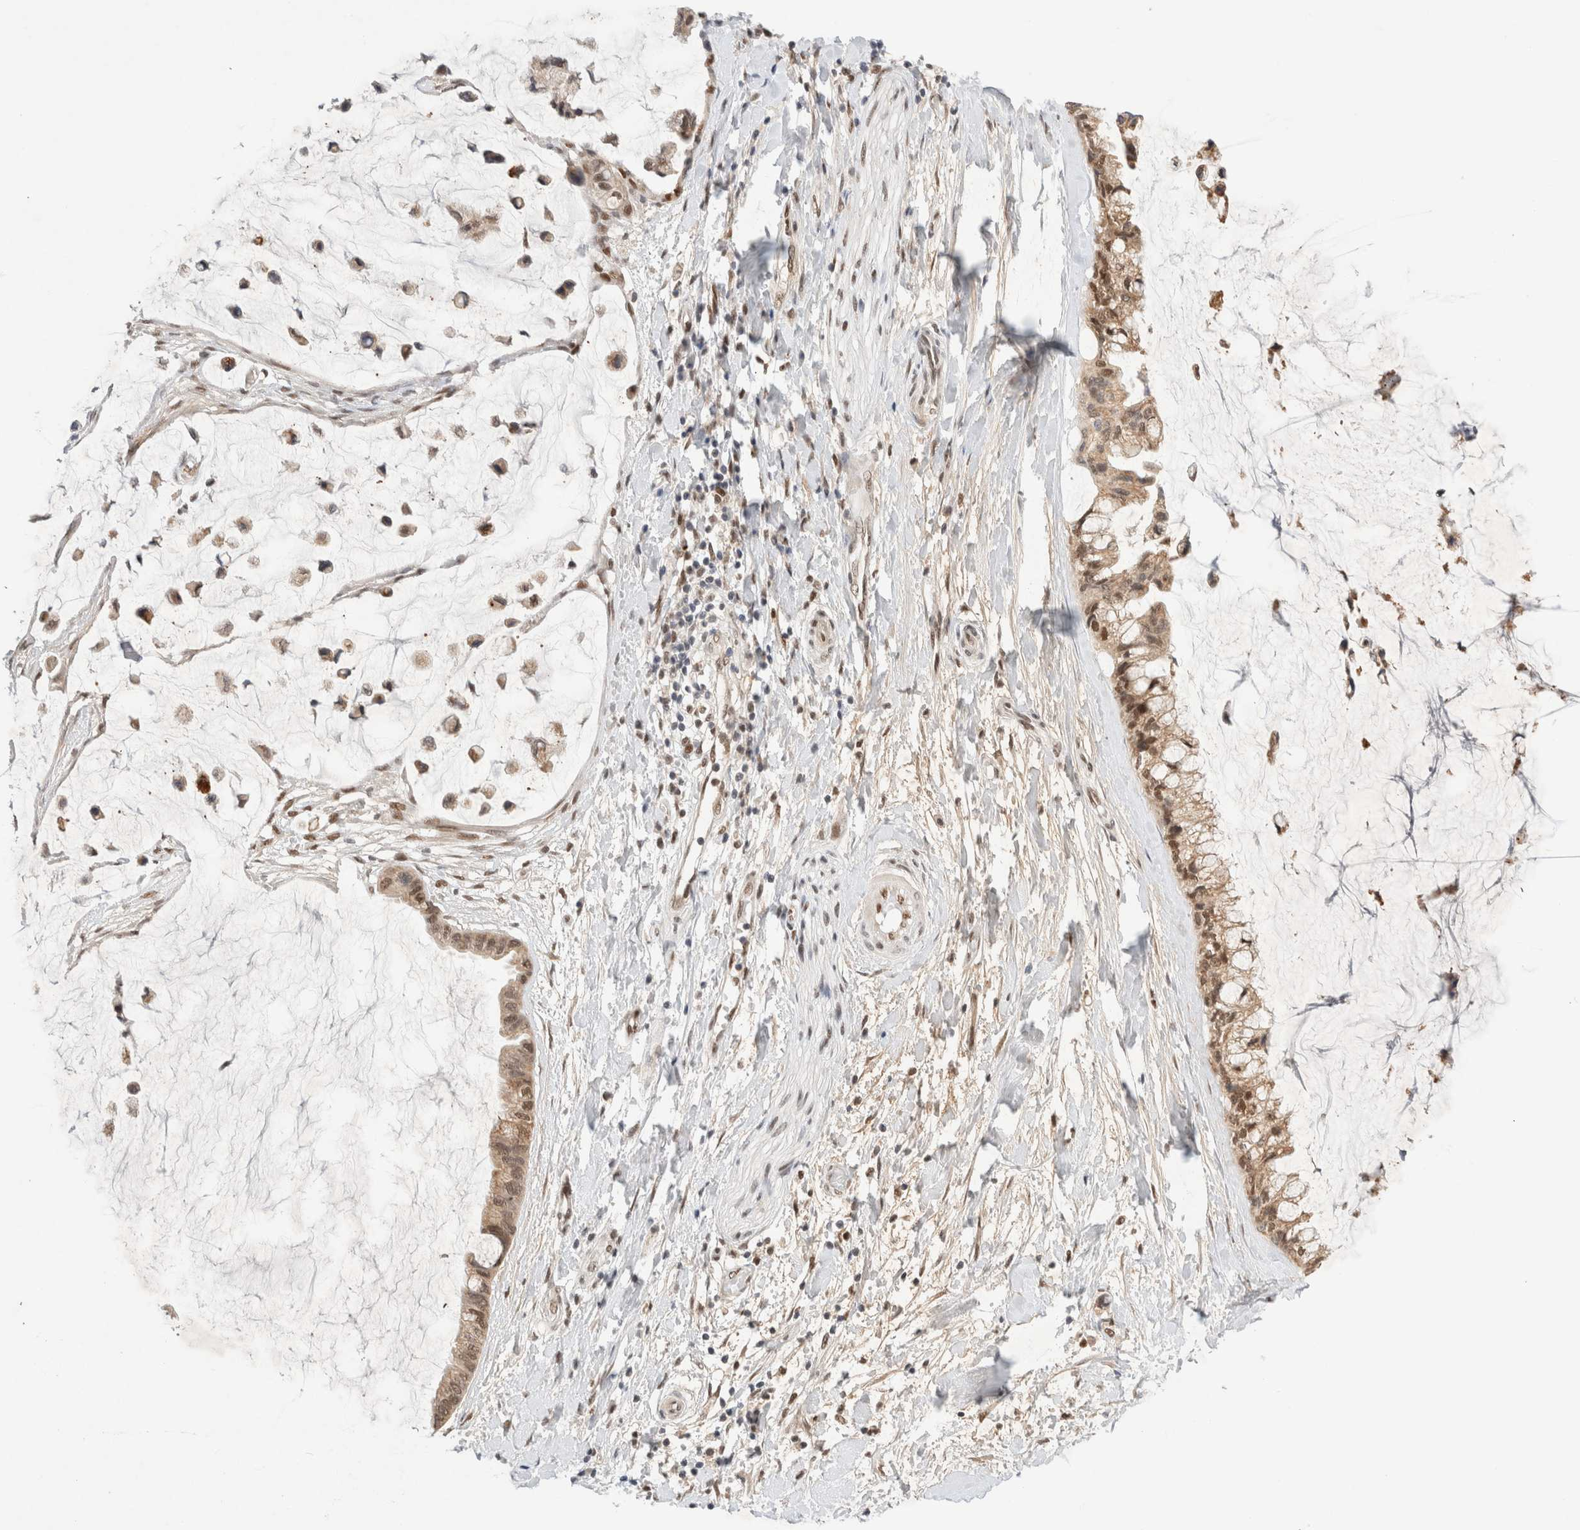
{"staining": {"intensity": "weak", "quantity": ">75%", "location": "cytoplasmic/membranous,nuclear"}, "tissue": "ovarian cancer", "cell_type": "Tumor cells", "image_type": "cancer", "snomed": [{"axis": "morphology", "description": "Cystadenocarcinoma, mucinous, NOS"}, {"axis": "topography", "description": "Ovary"}], "caption": "Brown immunohistochemical staining in ovarian cancer shows weak cytoplasmic/membranous and nuclear positivity in approximately >75% of tumor cells.", "gene": "GTF2I", "patient": {"sex": "female", "age": 39}}